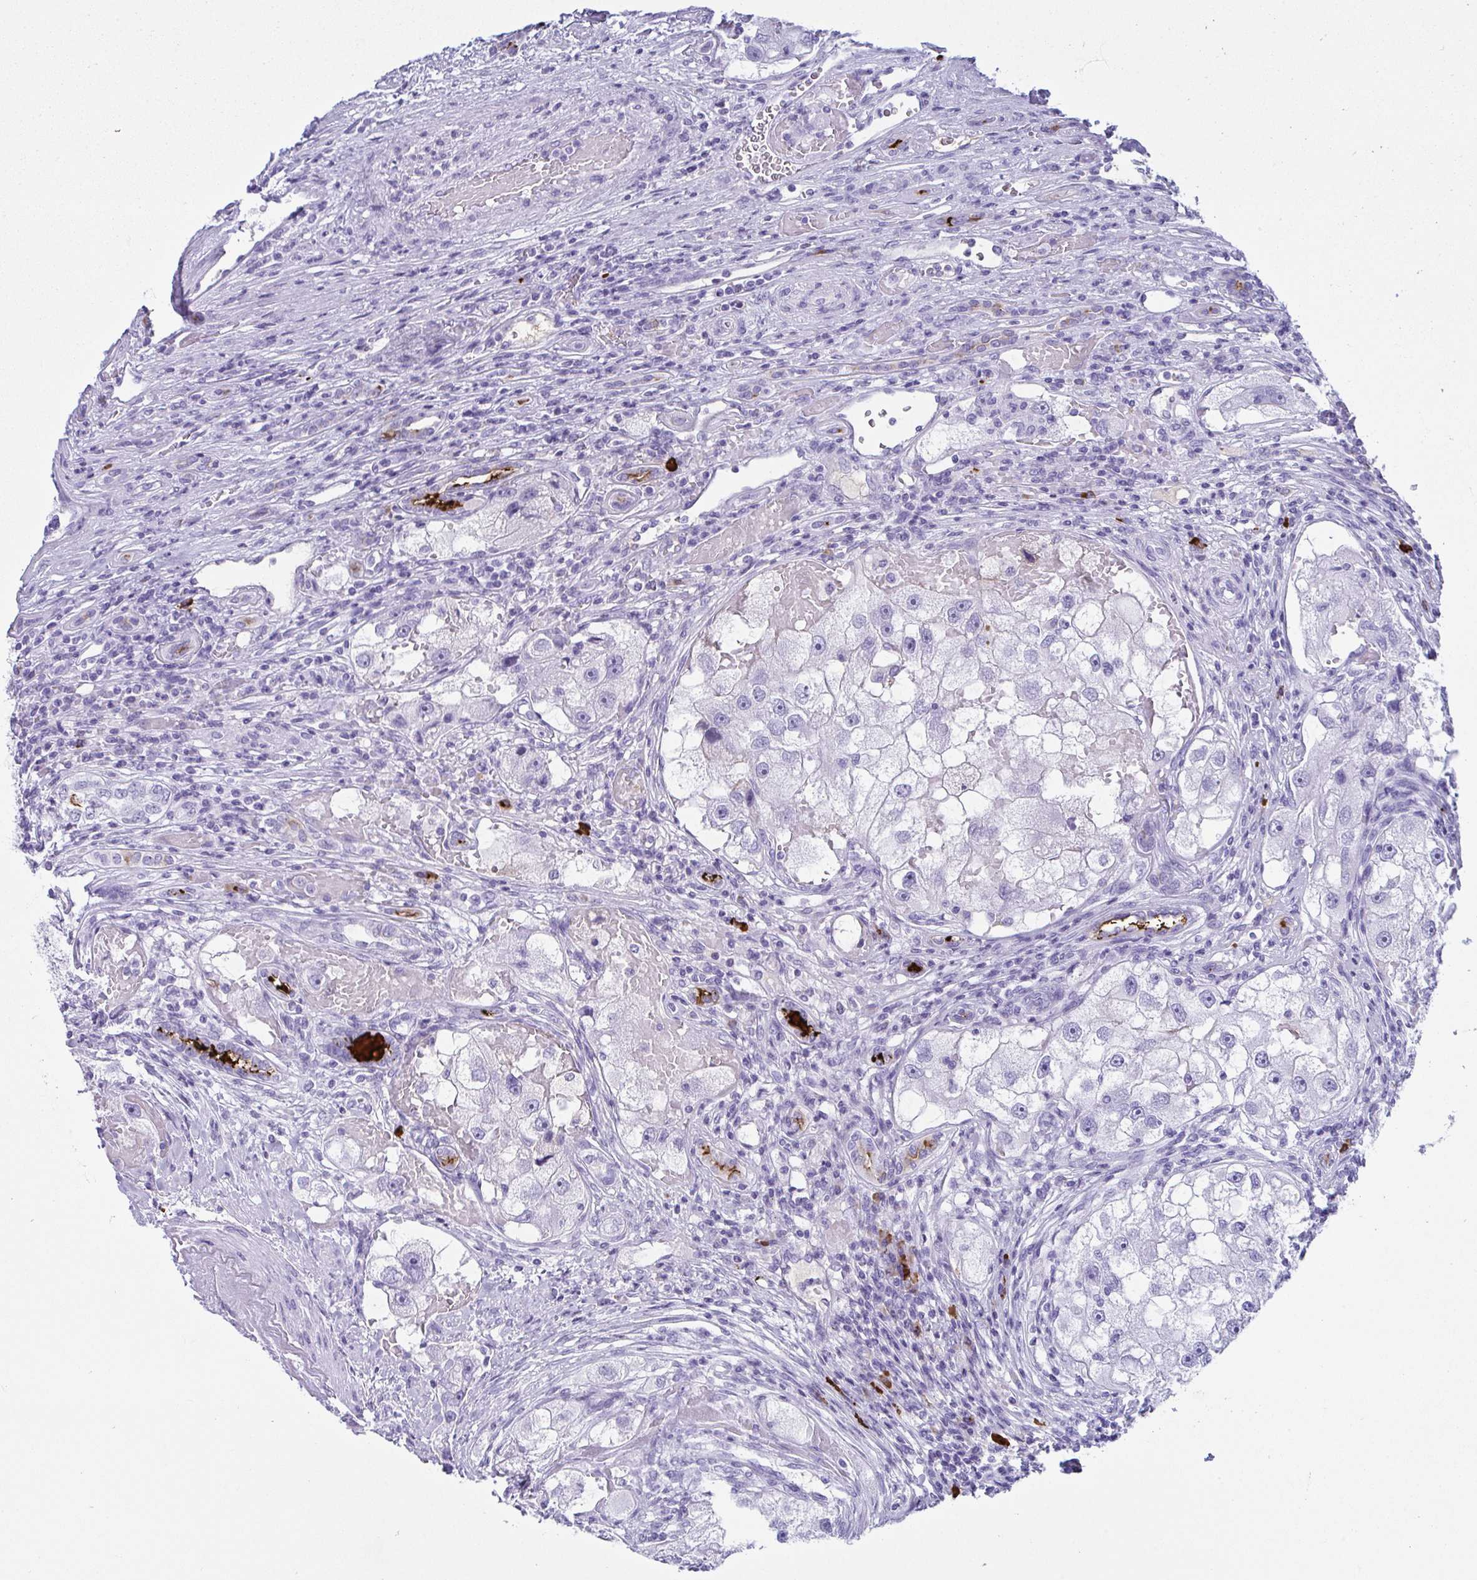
{"staining": {"intensity": "negative", "quantity": "none", "location": "none"}, "tissue": "renal cancer", "cell_type": "Tumor cells", "image_type": "cancer", "snomed": [{"axis": "morphology", "description": "Adenocarcinoma, NOS"}, {"axis": "topography", "description": "Kidney"}], "caption": "High magnification brightfield microscopy of renal cancer stained with DAB (3,3'-diaminobenzidine) (brown) and counterstained with hematoxylin (blue): tumor cells show no significant expression.", "gene": "JCHAIN", "patient": {"sex": "male", "age": 63}}